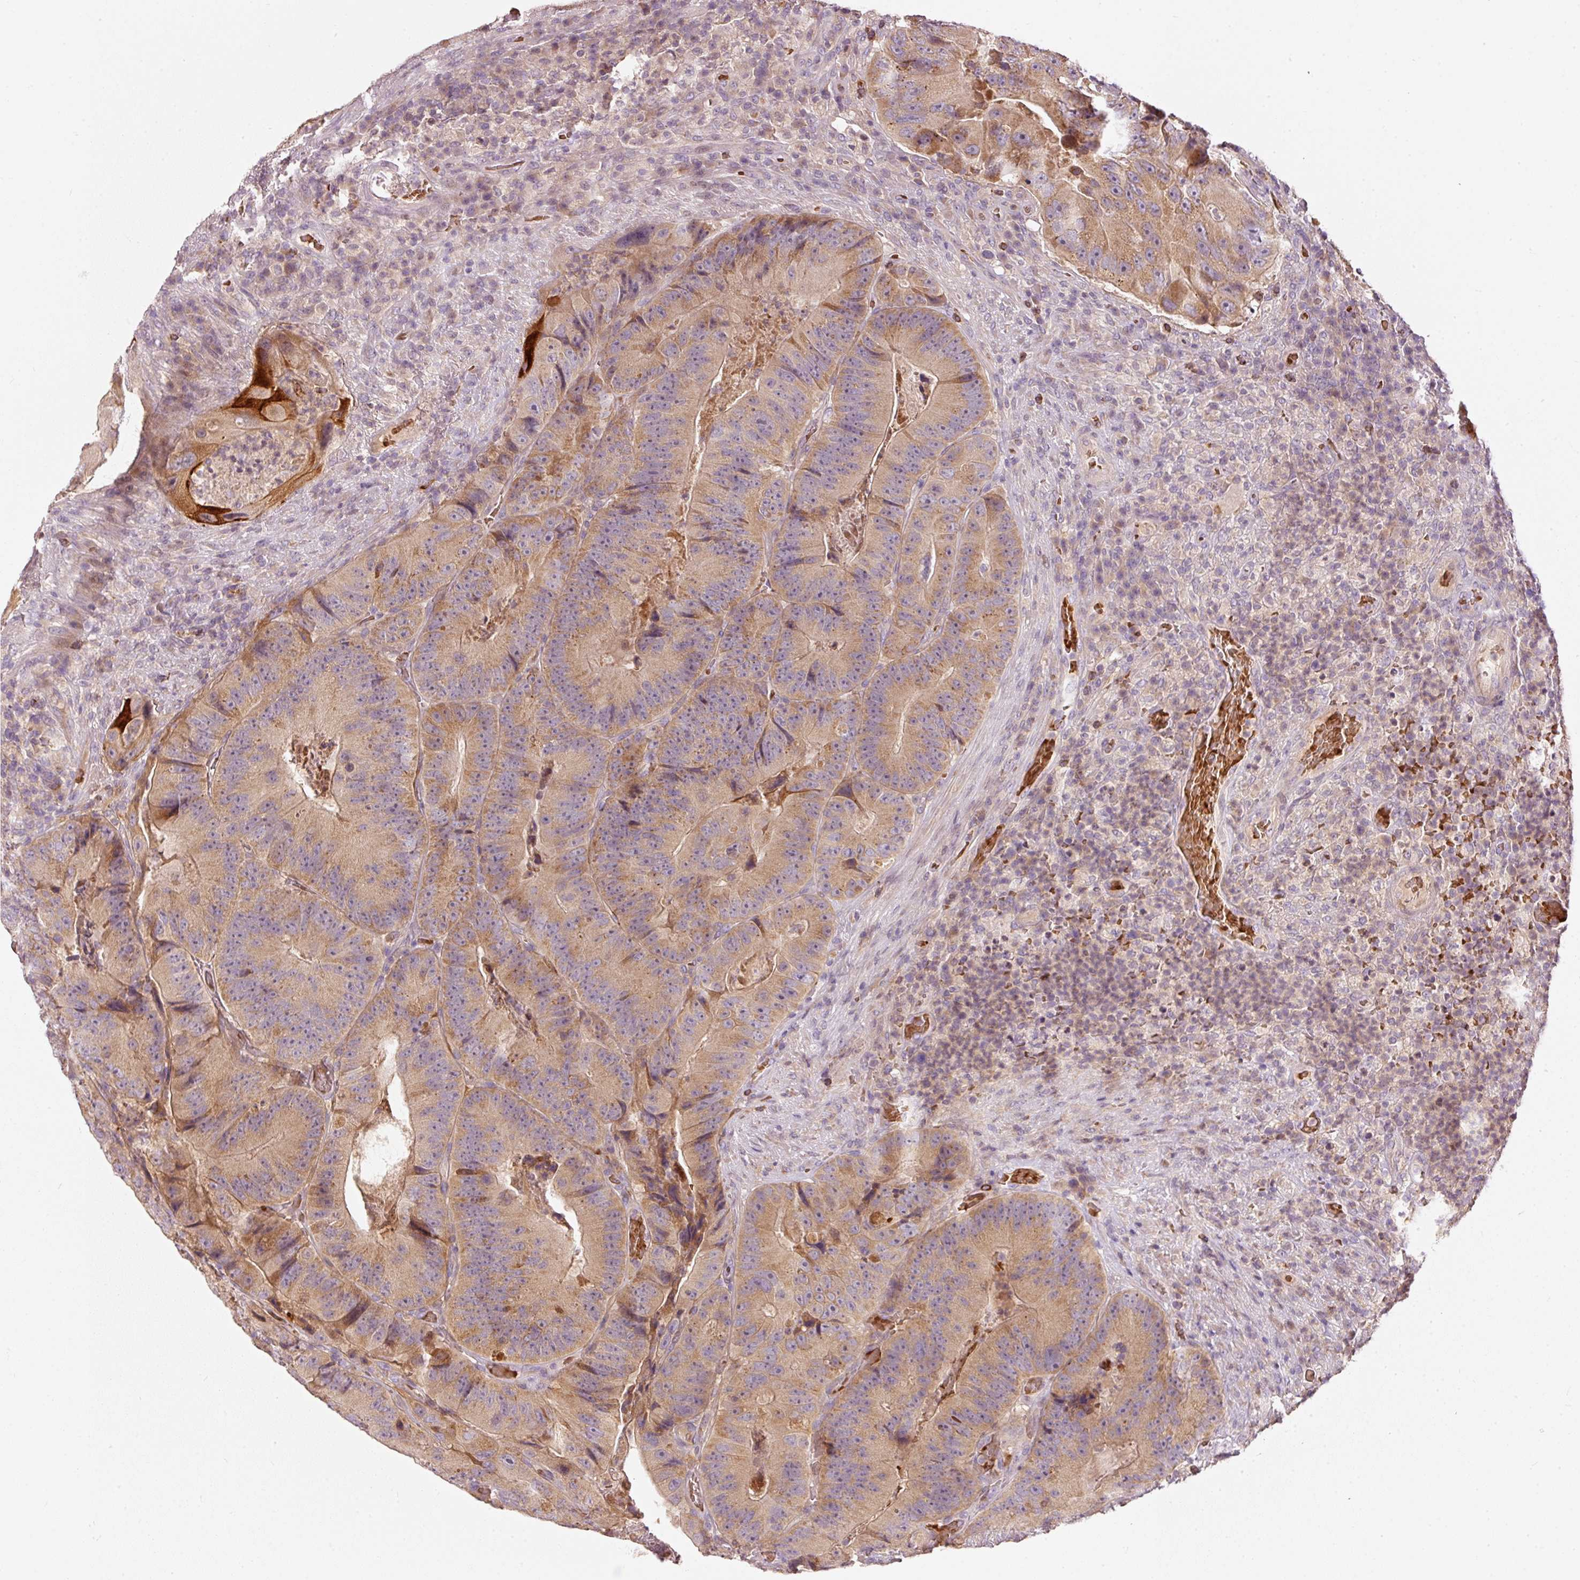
{"staining": {"intensity": "moderate", "quantity": "25%-75%", "location": "cytoplasmic/membranous"}, "tissue": "colorectal cancer", "cell_type": "Tumor cells", "image_type": "cancer", "snomed": [{"axis": "morphology", "description": "Adenocarcinoma, NOS"}, {"axis": "topography", "description": "Colon"}], "caption": "The histopathology image reveals staining of colorectal cancer, revealing moderate cytoplasmic/membranous protein positivity (brown color) within tumor cells.", "gene": "KLHL21", "patient": {"sex": "female", "age": 86}}